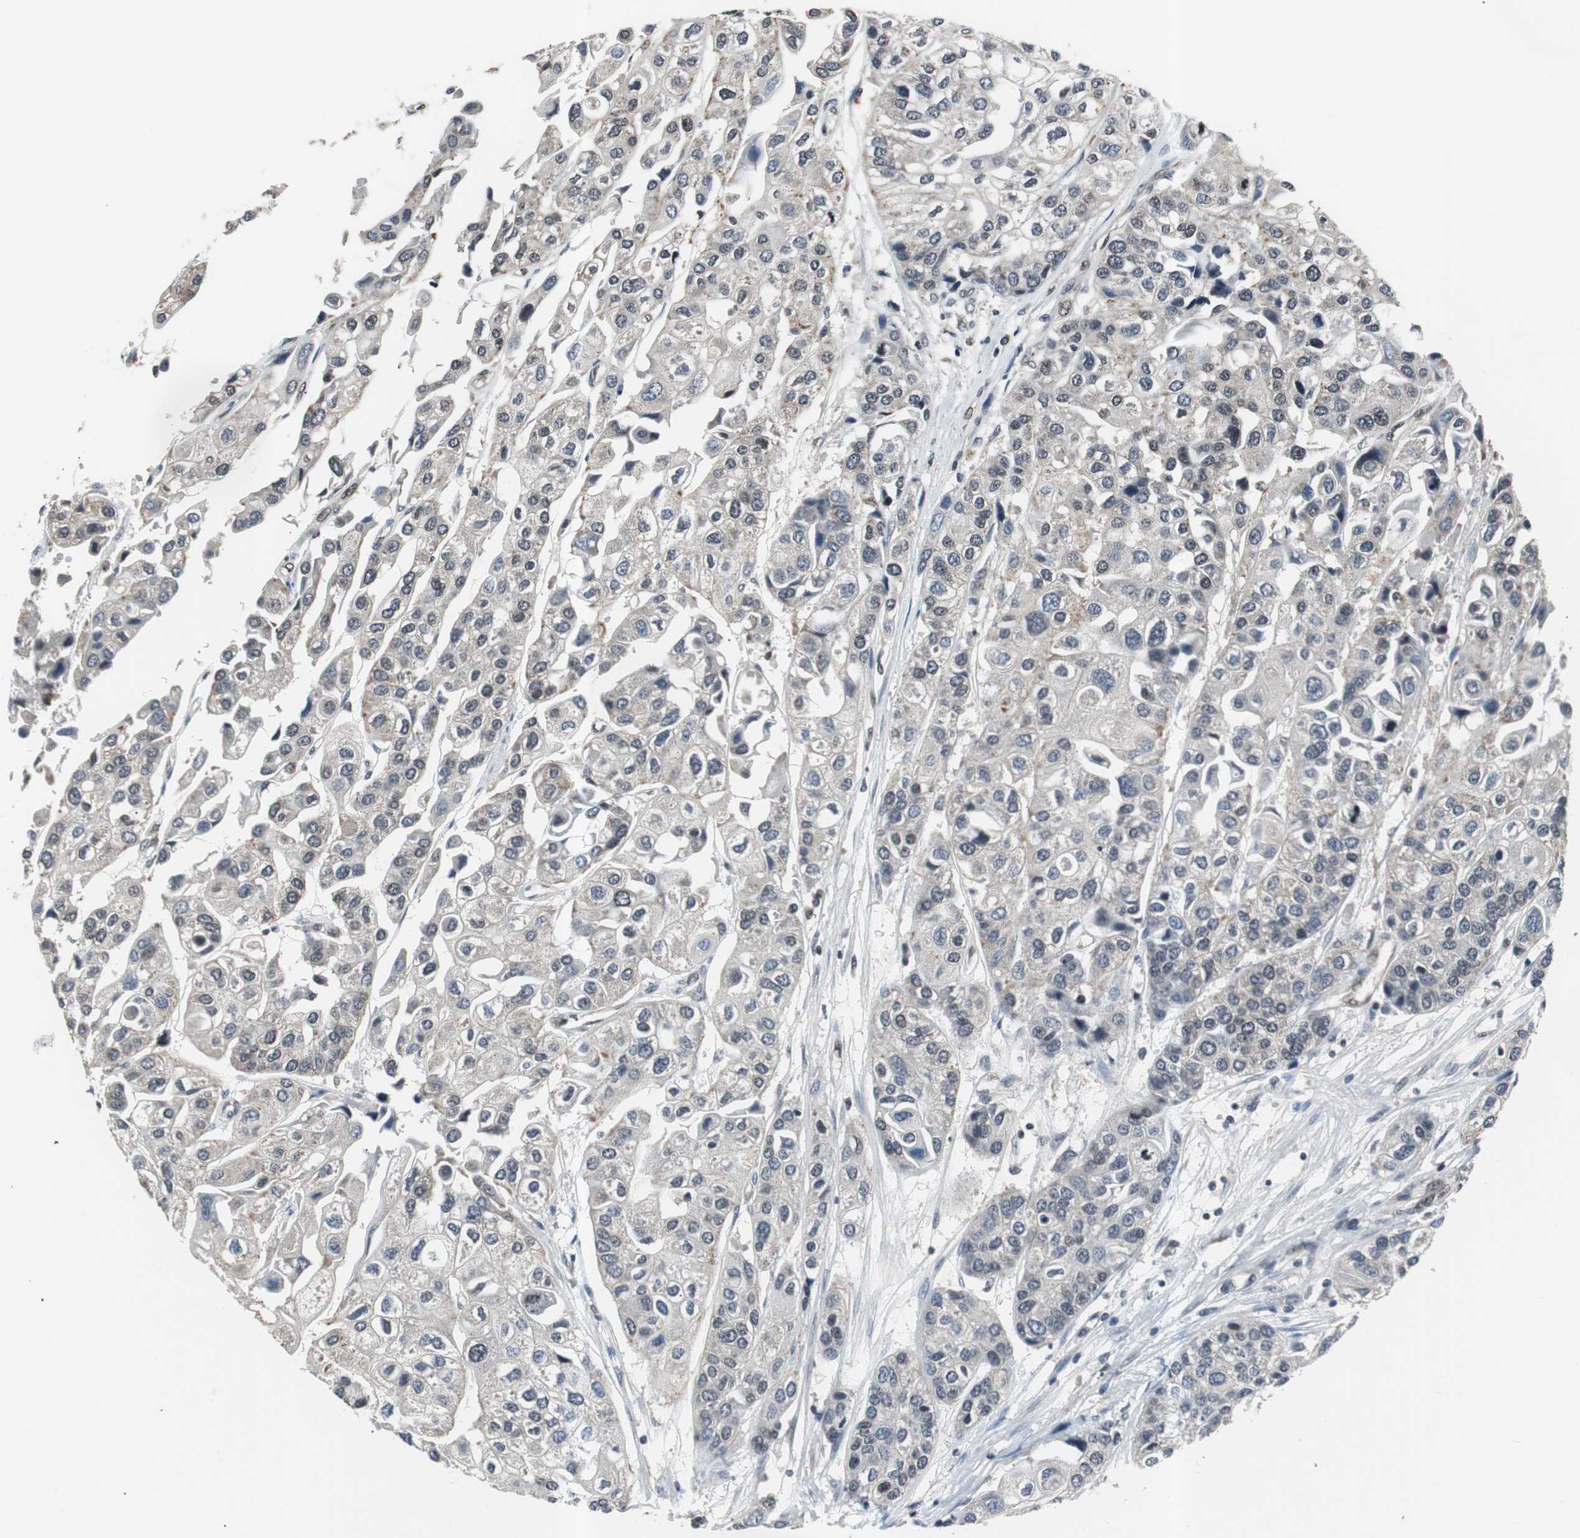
{"staining": {"intensity": "weak", "quantity": "25%-75%", "location": "cytoplasmic/membranous"}, "tissue": "urothelial cancer", "cell_type": "Tumor cells", "image_type": "cancer", "snomed": [{"axis": "morphology", "description": "Urothelial carcinoma, High grade"}, {"axis": "topography", "description": "Urinary bladder"}], "caption": "Brown immunohistochemical staining in urothelial cancer reveals weak cytoplasmic/membranous staining in about 25%-75% of tumor cells. (brown staining indicates protein expression, while blue staining denotes nuclei).", "gene": "SMAD1", "patient": {"sex": "female", "age": 64}}